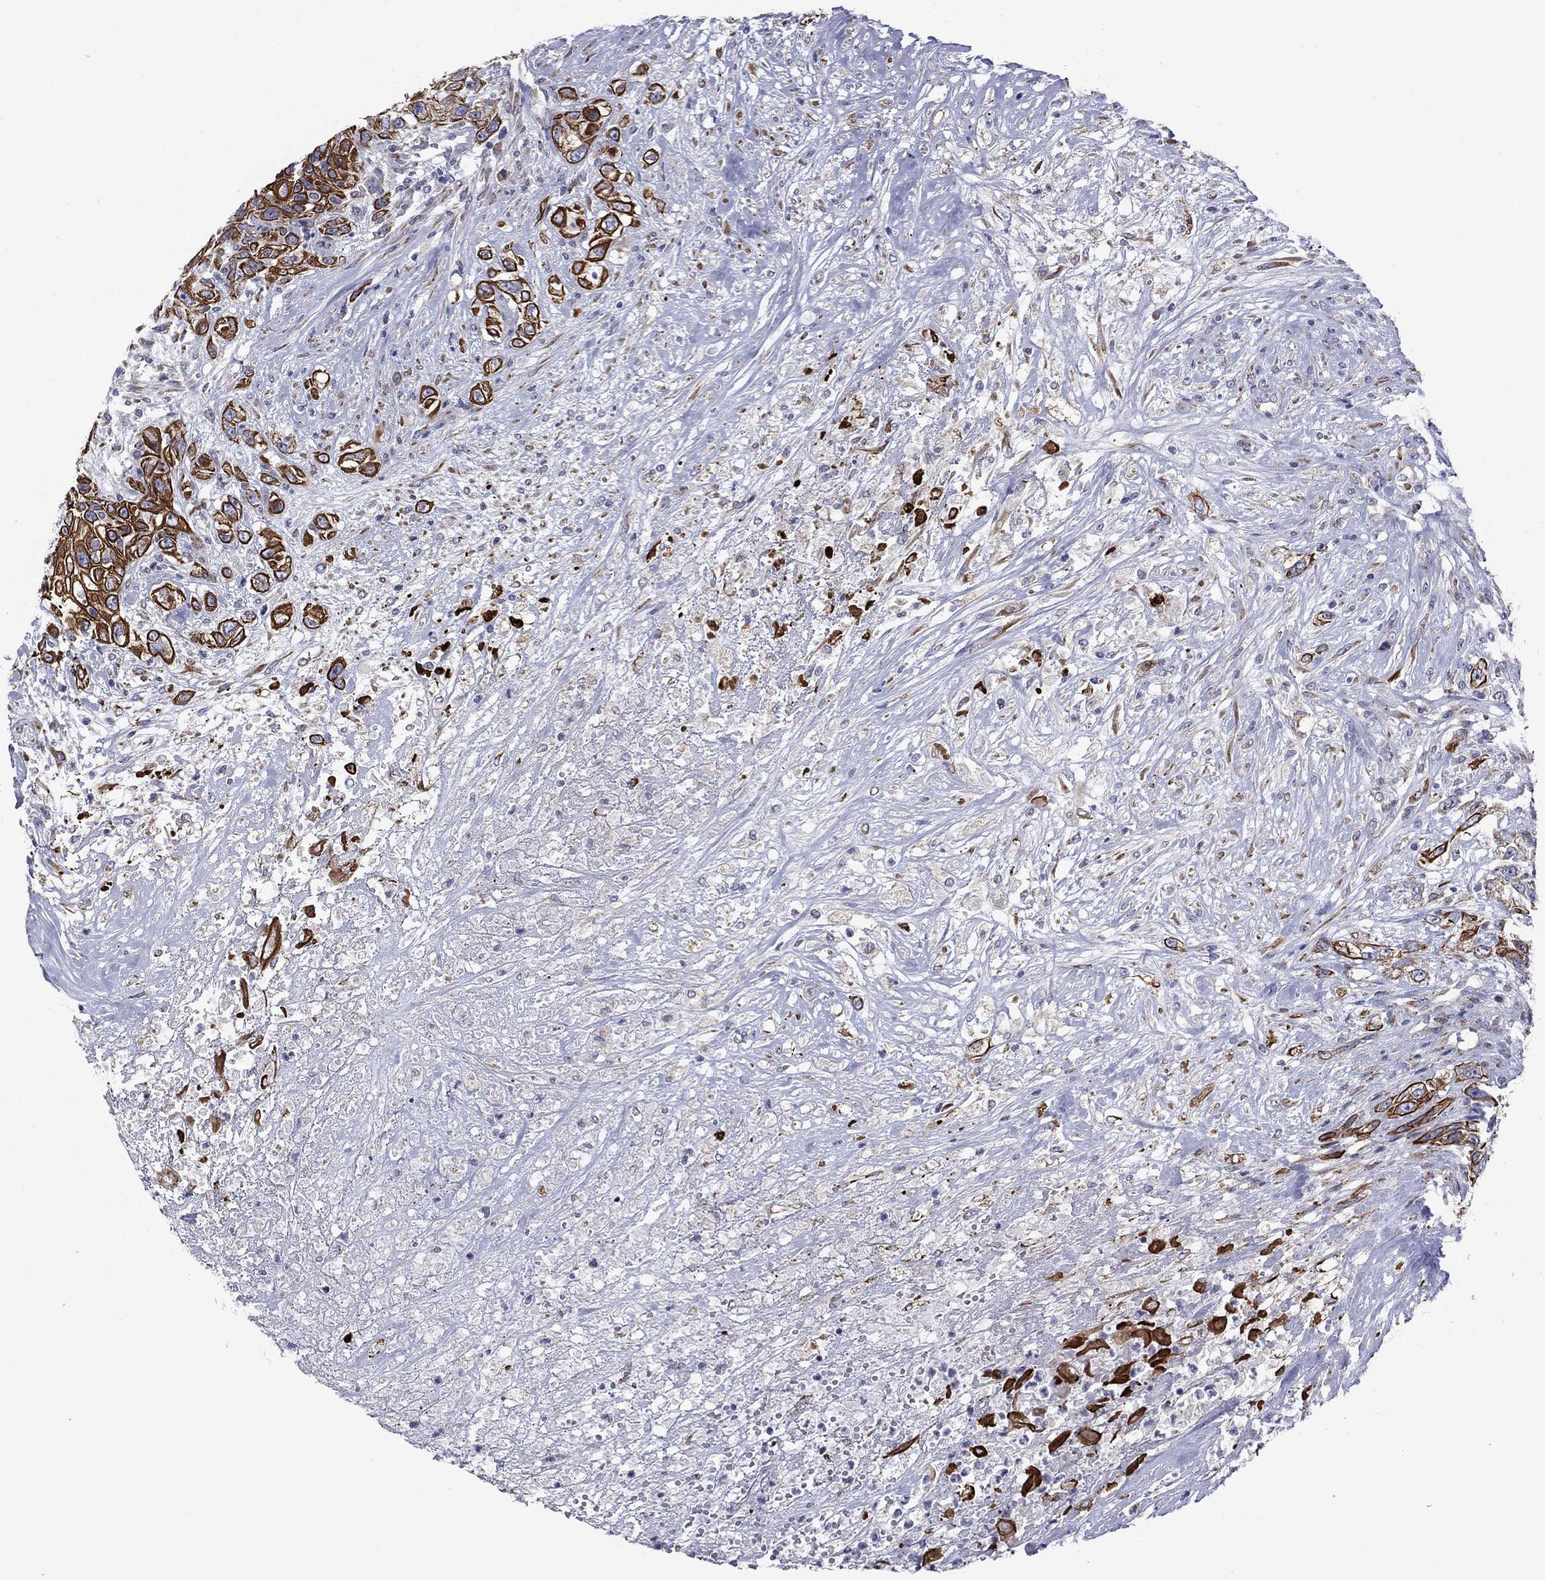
{"staining": {"intensity": "strong", "quantity": ">75%", "location": "cytoplasmic/membranous,nuclear"}, "tissue": "urothelial cancer", "cell_type": "Tumor cells", "image_type": "cancer", "snomed": [{"axis": "morphology", "description": "Urothelial carcinoma, High grade"}, {"axis": "topography", "description": "Urinary bladder"}], "caption": "Urothelial carcinoma (high-grade) stained with a brown dye displays strong cytoplasmic/membranous and nuclear positive staining in approximately >75% of tumor cells.", "gene": "TMPRSS11A", "patient": {"sex": "female", "age": 56}}